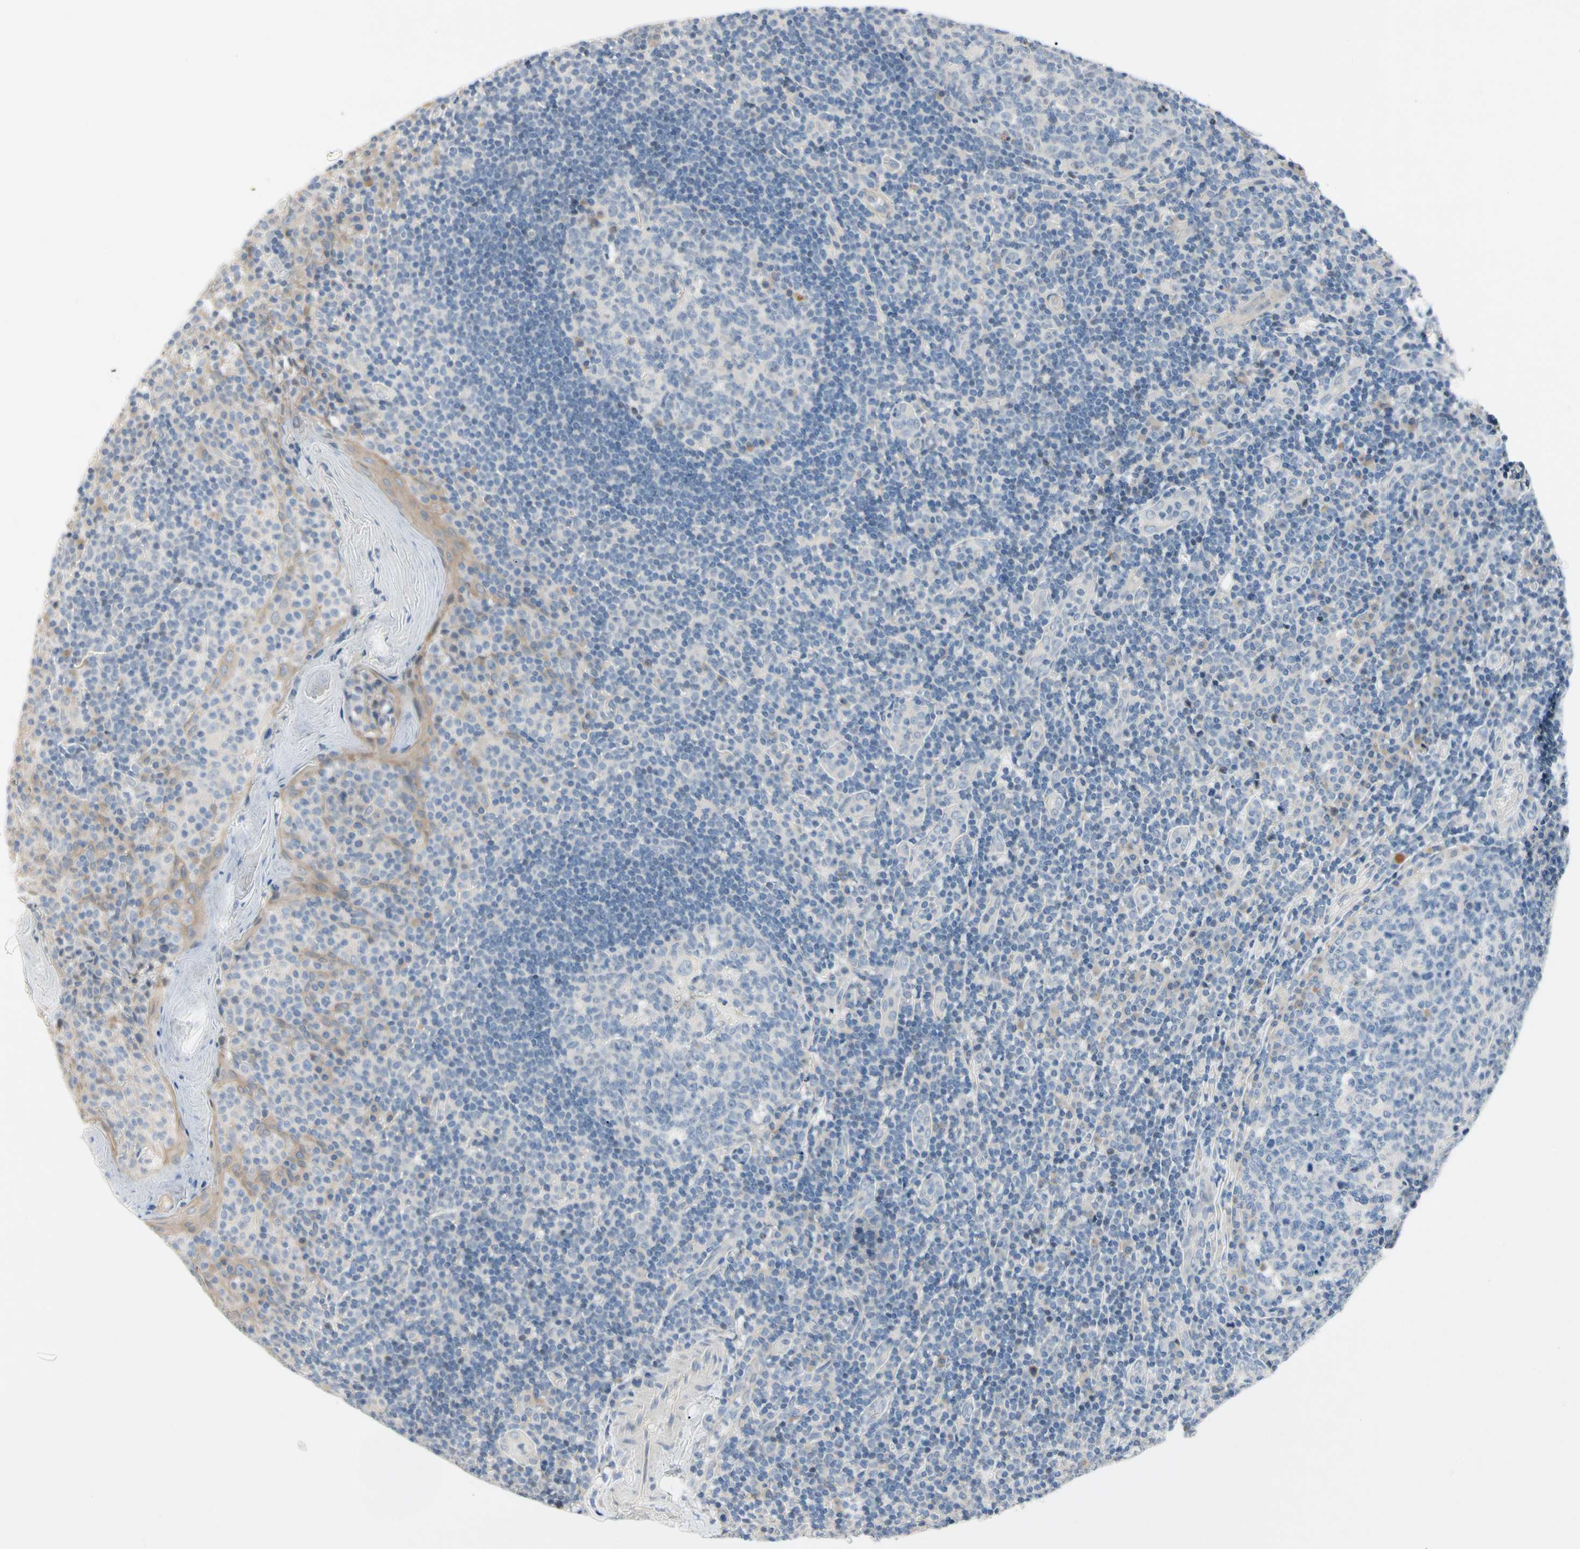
{"staining": {"intensity": "negative", "quantity": "none", "location": "none"}, "tissue": "tonsil", "cell_type": "Germinal center cells", "image_type": "normal", "snomed": [{"axis": "morphology", "description": "Normal tissue, NOS"}, {"axis": "topography", "description": "Tonsil"}], "caption": "This image is of normal tonsil stained with immunohistochemistry to label a protein in brown with the nuclei are counter-stained blue. There is no expression in germinal center cells.", "gene": "GAS6", "patient": {"sex": "female", "age": 40}}